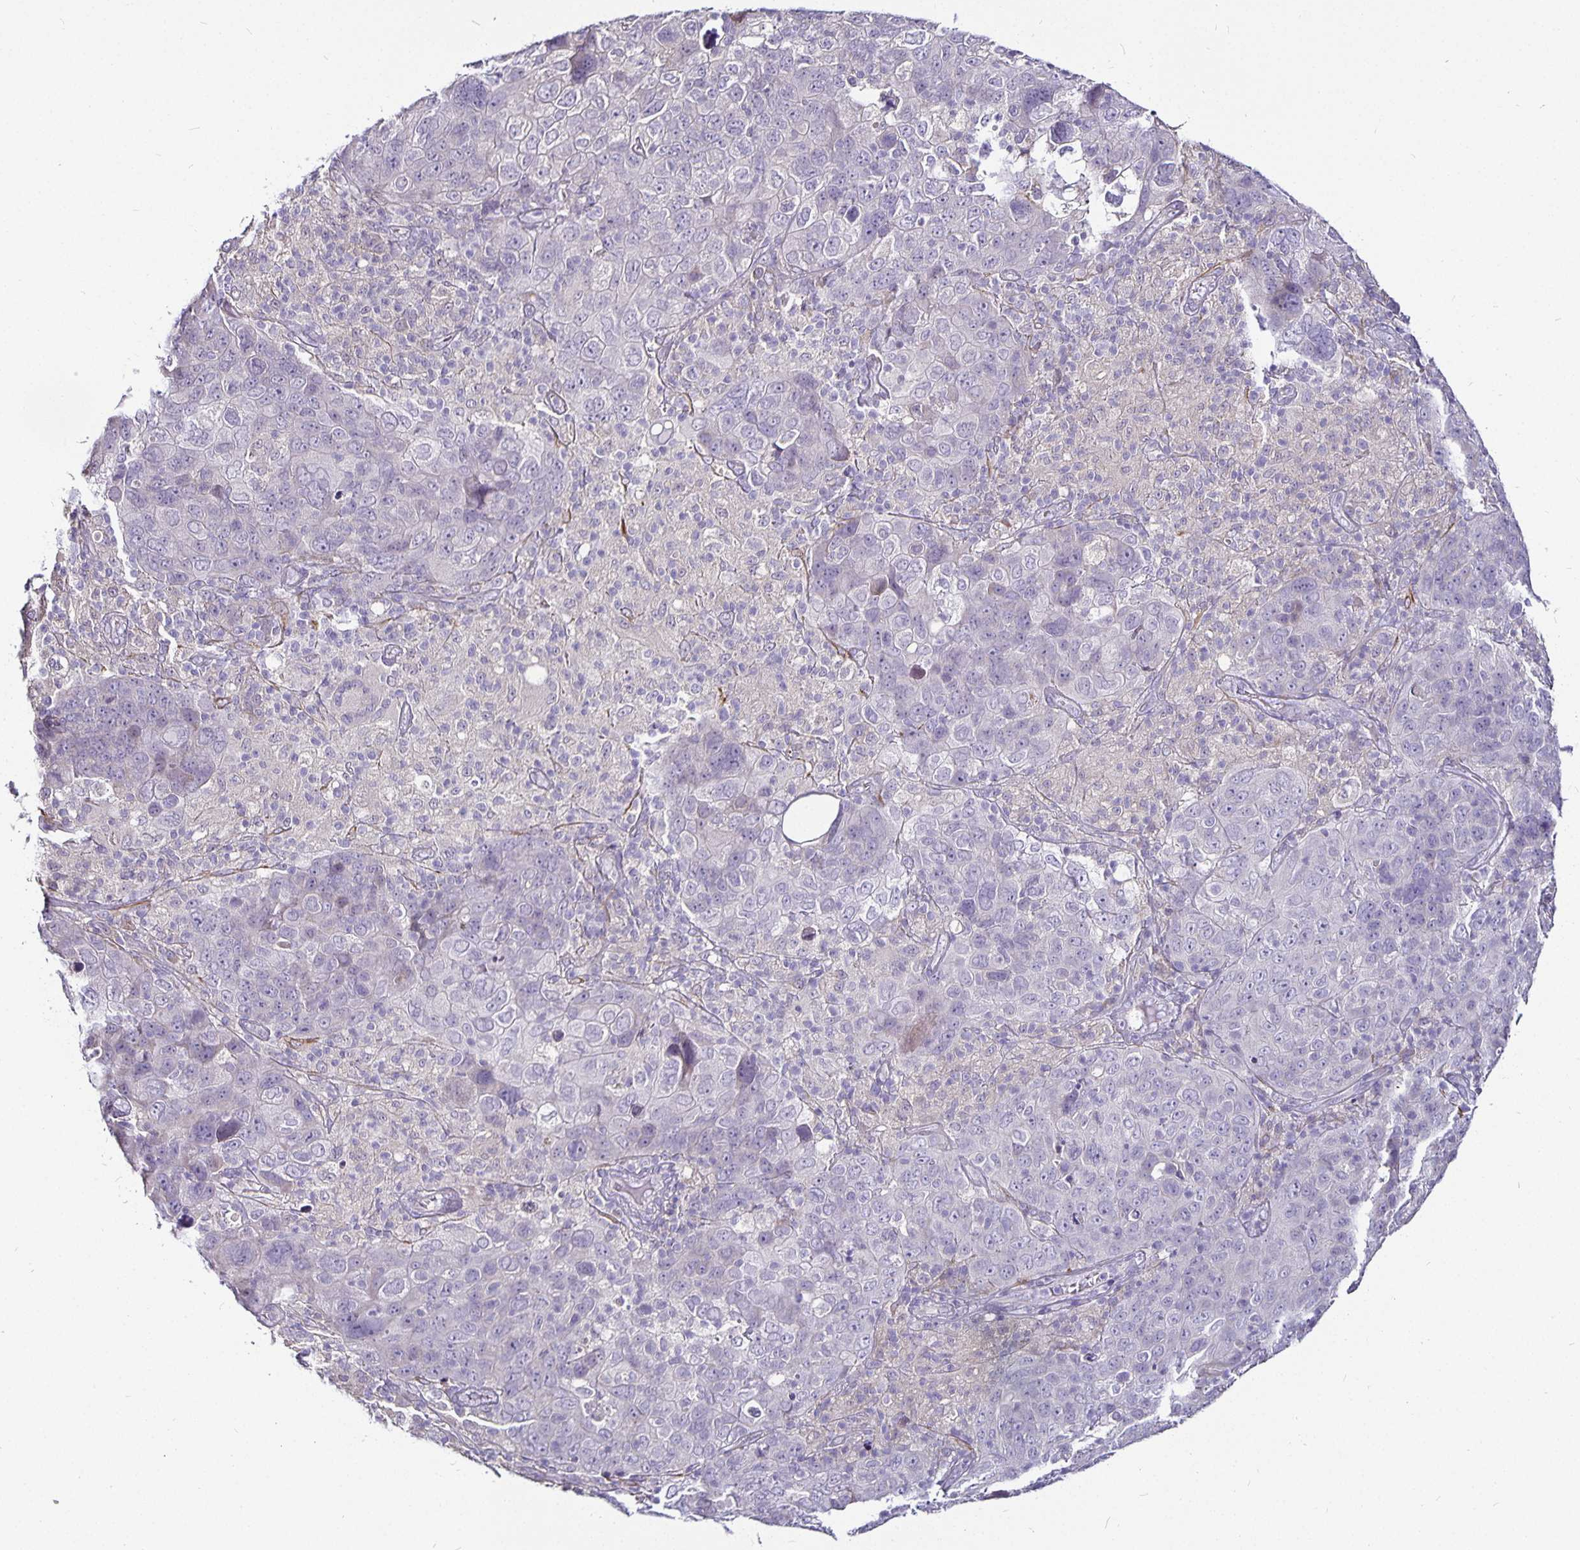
{"staining": {"intensity": "negative", "quantity": "none", "location": "none"}, "tissue": "cervical cancer", "cell_type": "Tumor cells", "image_type": "cancer", "snomed": [{"axis": "morphology", "description": "Squamous cell carcinoma, NOS"}, {"axis": "topography", "description": "Cervix"}], "caption": "Immunohistochemical staining of cervical cancer (squamous cell carcinoma) exhibits no significant staining in tumor cells.", "gene": "CA12", "patient": {"sex": "female", "age": 44}}